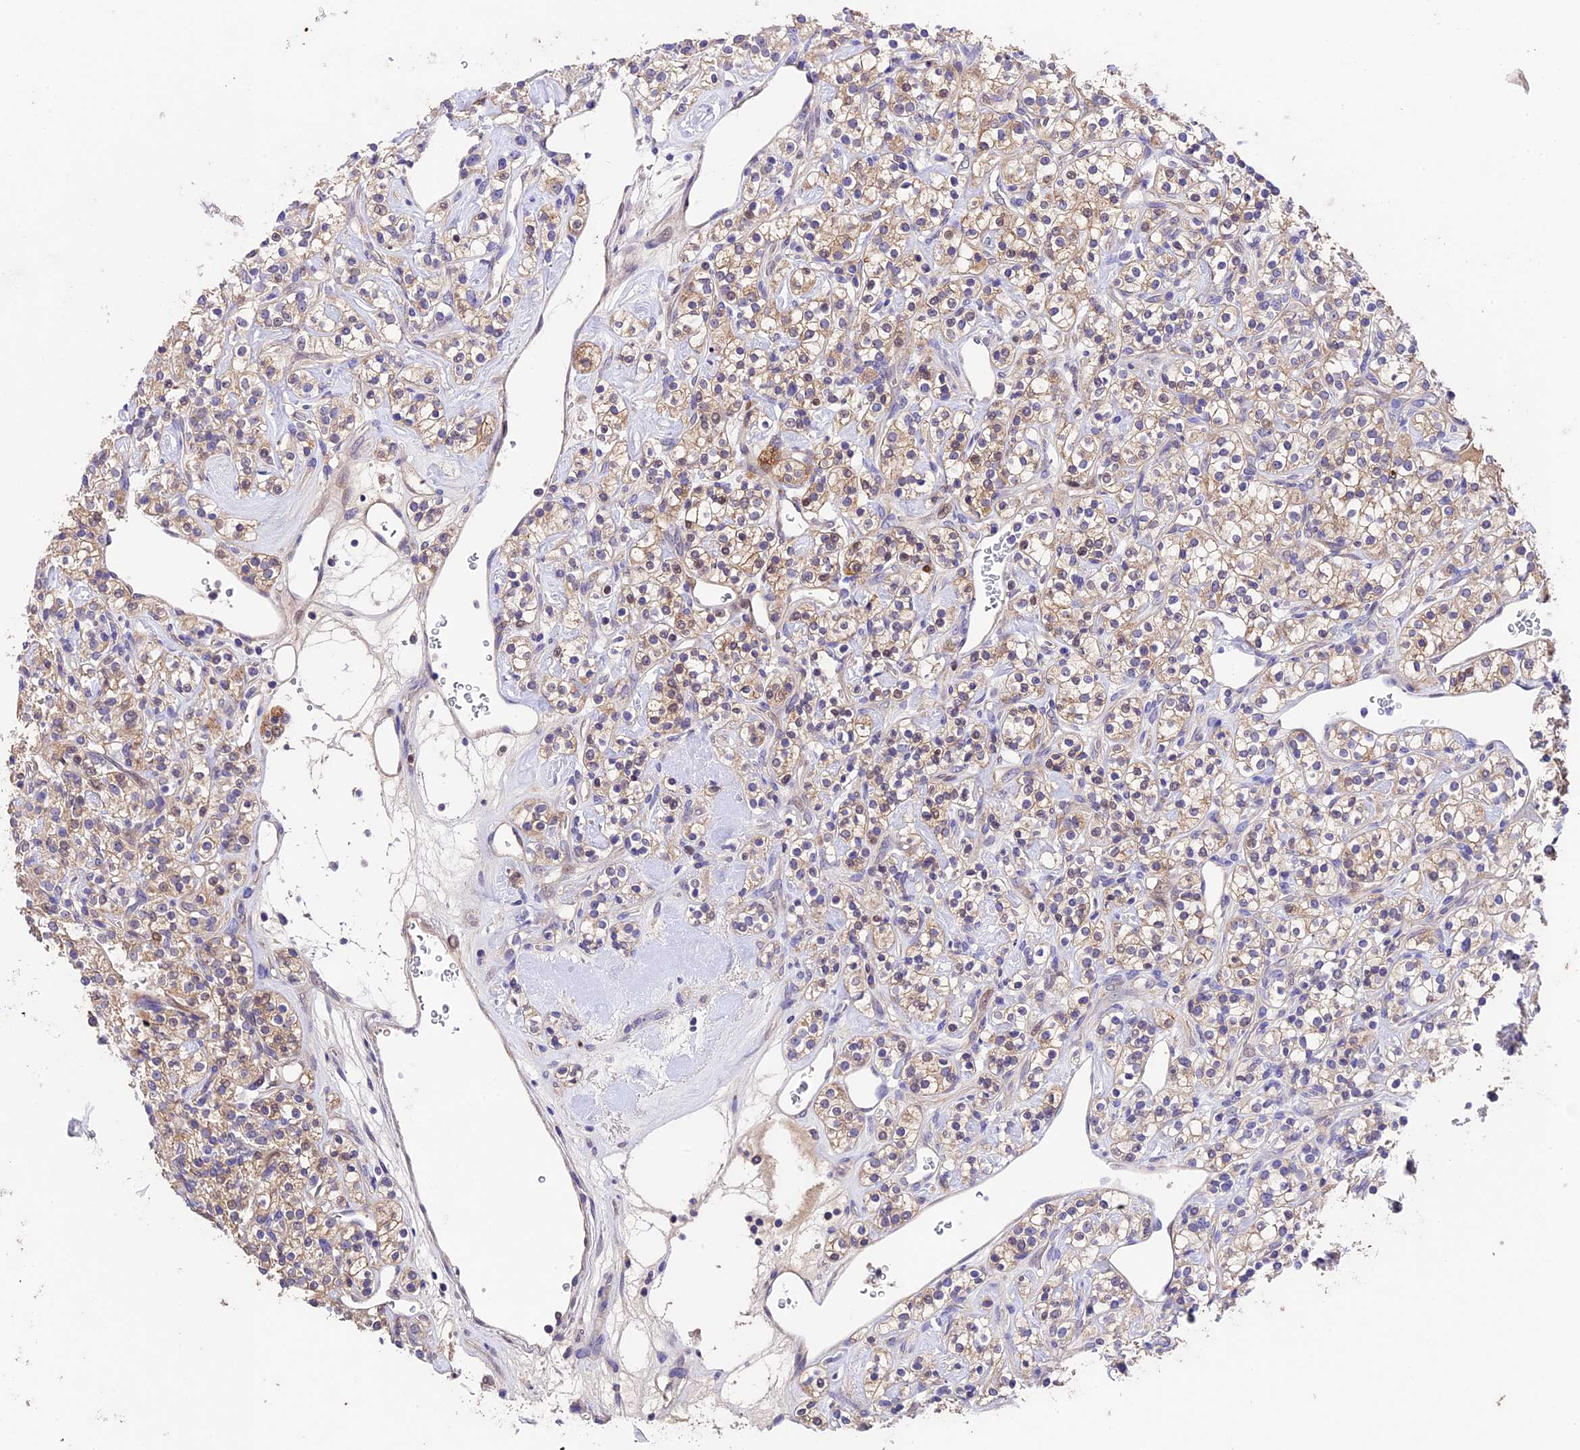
{"staining": {"intensity": "moderate", "quantity": "25%-75%", "location": "cytoplasmic/membranous"}, "tissue": "renal cancer", "cell_type": "Tumor cells", "image_type": "cancer", "snomed": [{"axis": "morphology", "description": "Adenocarcinoma, NOS"}, {"axis": "topography", "description": "Kidney"}], "caption": "Moderate cytoplasmic/membranous staining for a protein is present in approximately 25%-75% of tumor cells of adenocarcinoma (renal) using IHC.", "gene": "SBNO2", "patient": {"sex": "male", "age": 77}}